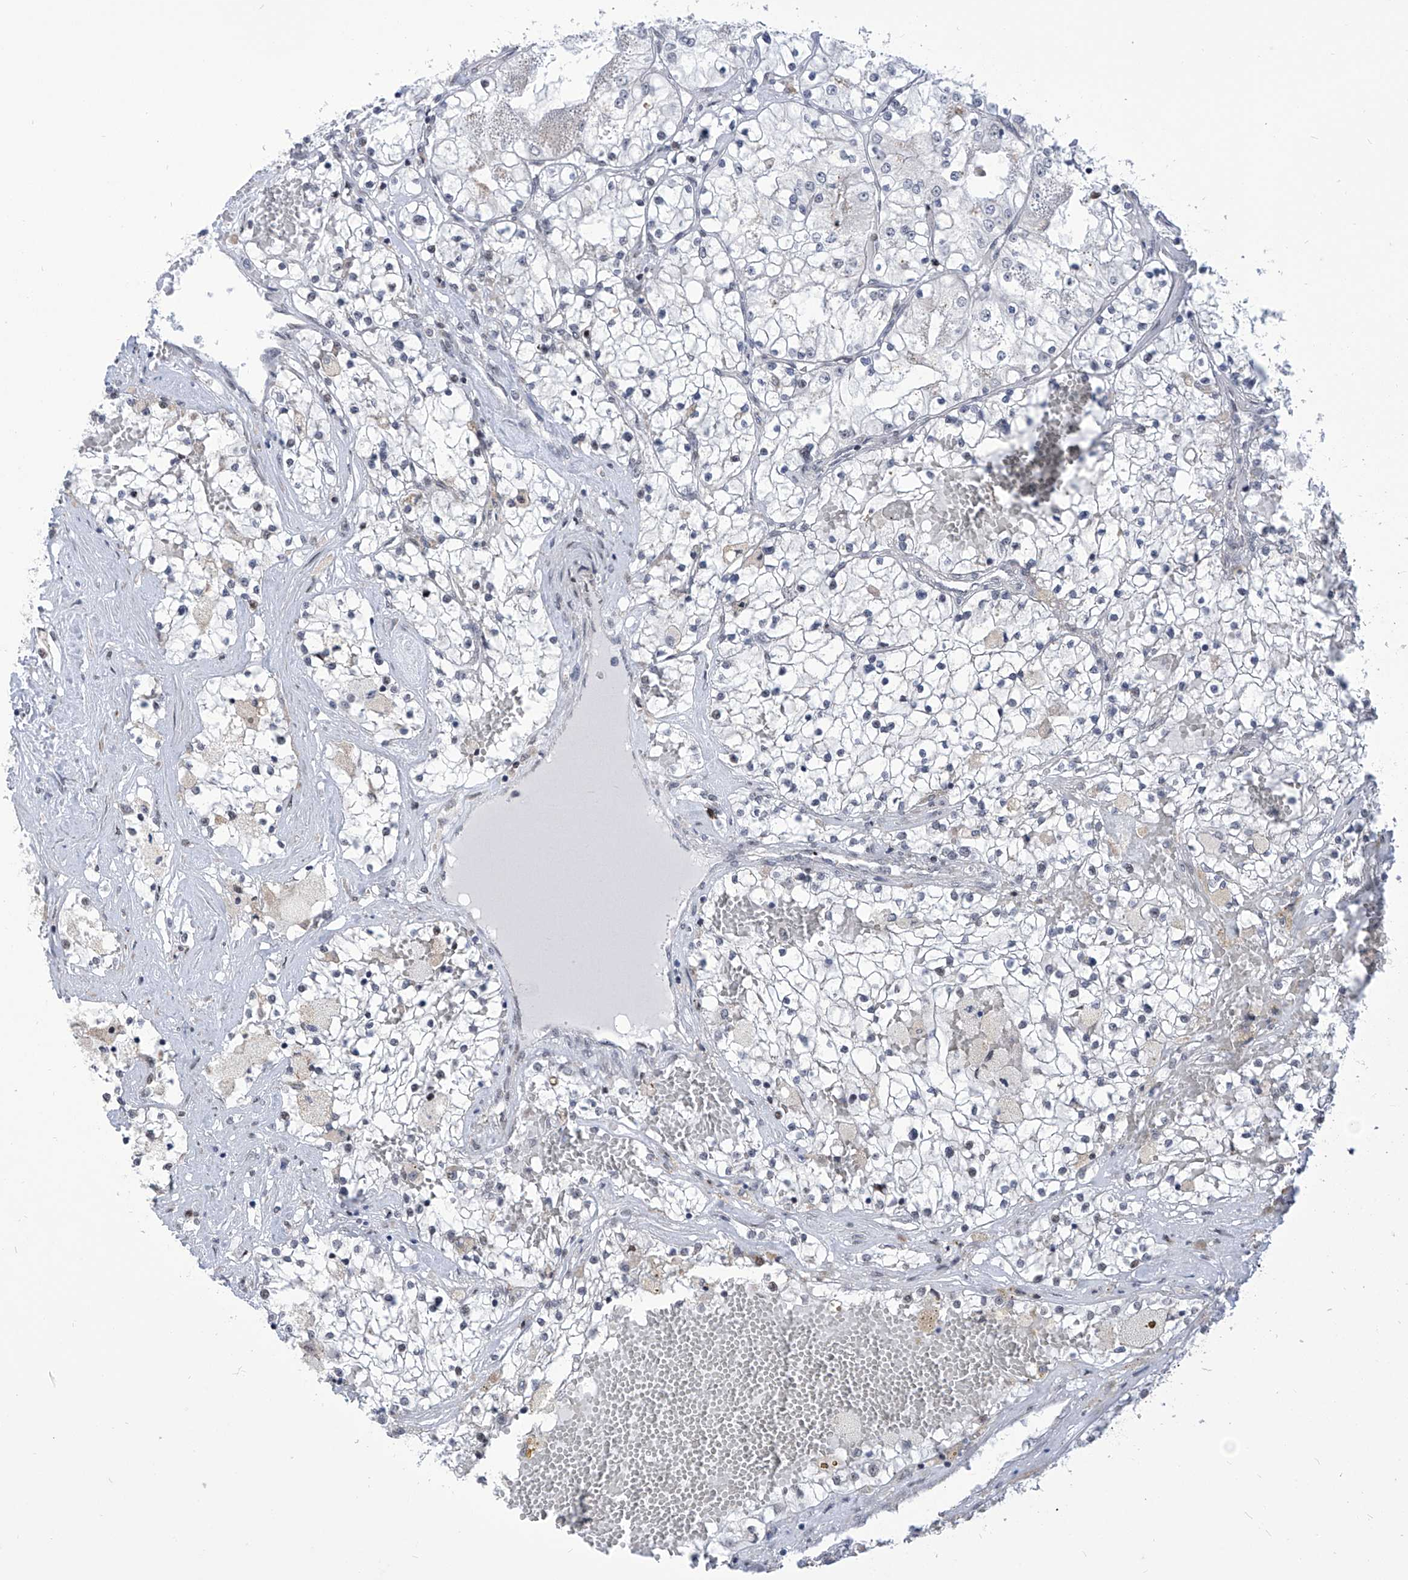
{"staining": {"intensity": "negative", "quantity": "none", "location": "none"}, "tissue": "renal cancer", "cell_type": "Tumor cells", "image_type": "cancer", "snomed": [{"axis": "morphology", "description": "Normal tissue, NOS"}, {"axis": "morphology", "description": "Adenocarcinoma, NOS"}, {"axis": "topography", "description": "Kidney"}], "caption": "There is no significant expression in tumor cells of adenocarcinoma (renal).", "gene": "CEP290", "patient": {"sex": "male", "age": 68}}